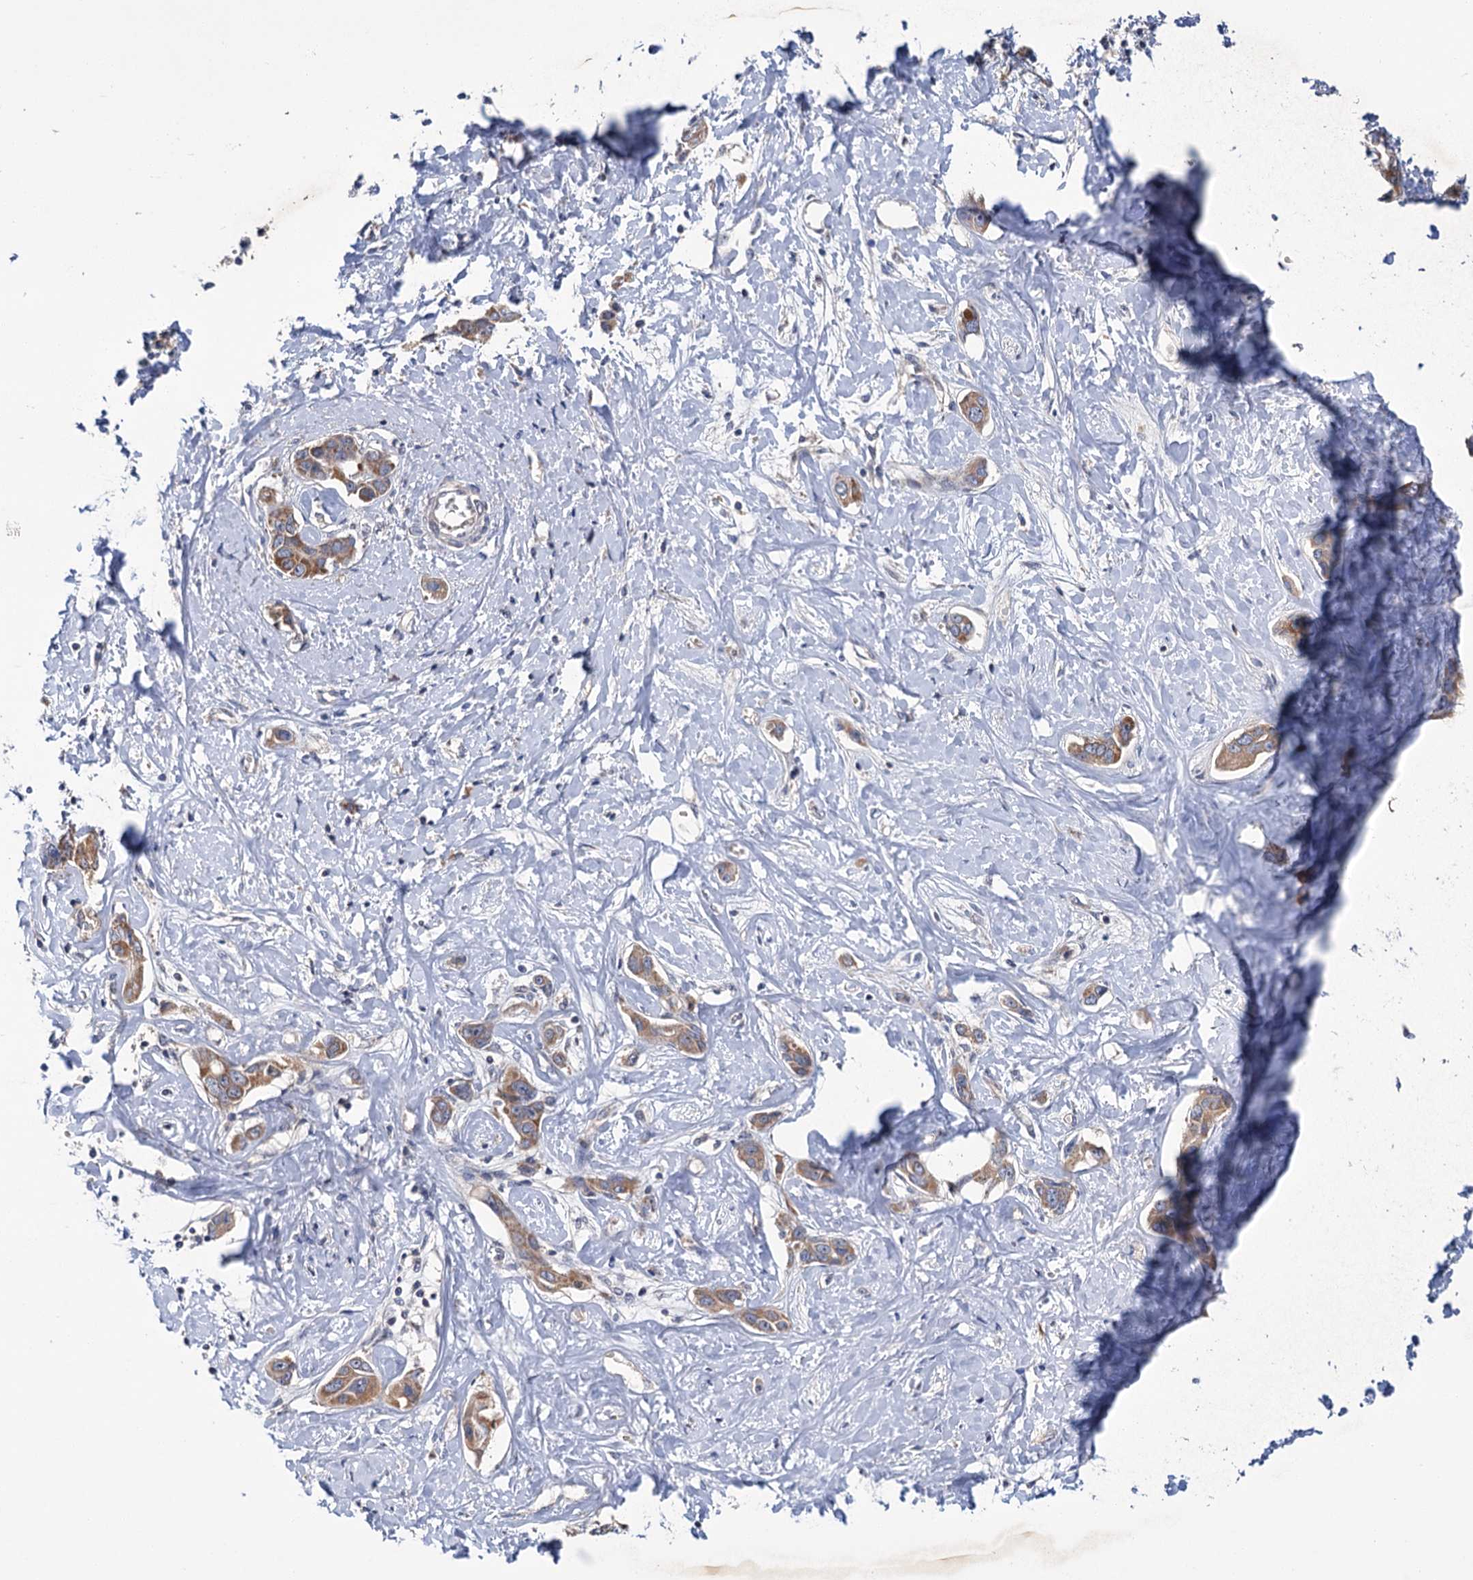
{"staining": {"intensity": "moderate", "quantity": ">75%", "location": "cytoplasmic/membranous"}, "tissue": "liver cancer", "cell_type": "Tumor cells", "image_type": "cancer", "snomed": [{"axis": "morphology", "description": "Cholangiocarcinoma"}, {"axis": "topography", "description": "Liver"}], "caption": "Tumor cells reveal medium levels of moderate cytoplasmic/membranous expression in about >75% of cells in liver cancer.", "gene": "DYNC2H1", "patient": {"sex": "male", "age": 59}}